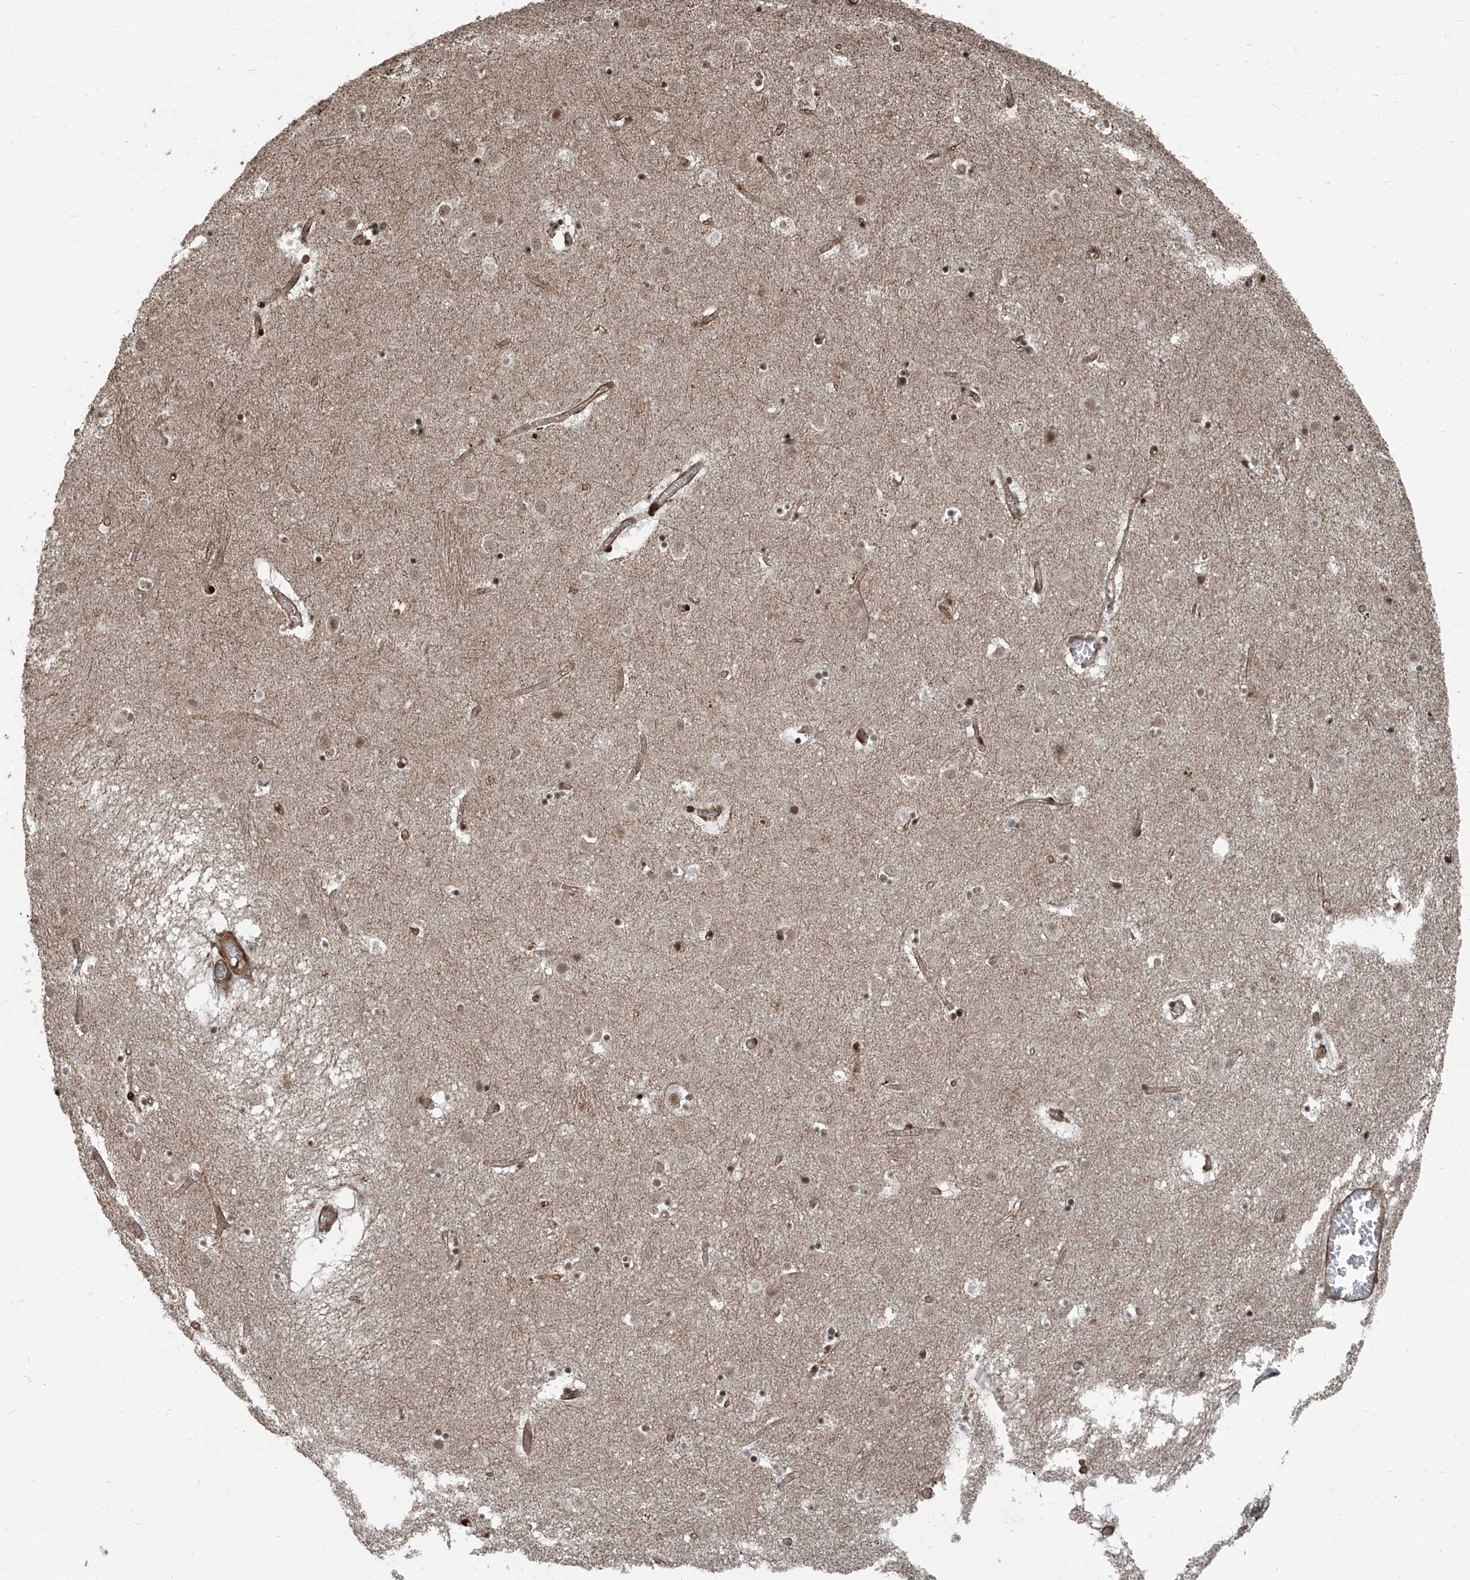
{"staining": {"intensity": "moderate", "quantity": "<25%", "location": "nuclear"}, "tissue": "caudate", "cell_type": "Glial cells", "image_type": "normal", "snomed": [{"axis": "morphology", "description": "Normal tissue, NOS"}, {"axis": "topography", "description": "Lateral ventricle wall"}], "caption": "Protein expression analysis of benign human caudate reveals moderate nuclear staining in approximately <25% of glial cells. The staining is performed using DAB brown chromogen to label protein expression. The nuclei are counter-stained blue using hematoxylin.", "gene": "ZNF570", "patient": {"sex": "male", "age": 70}}